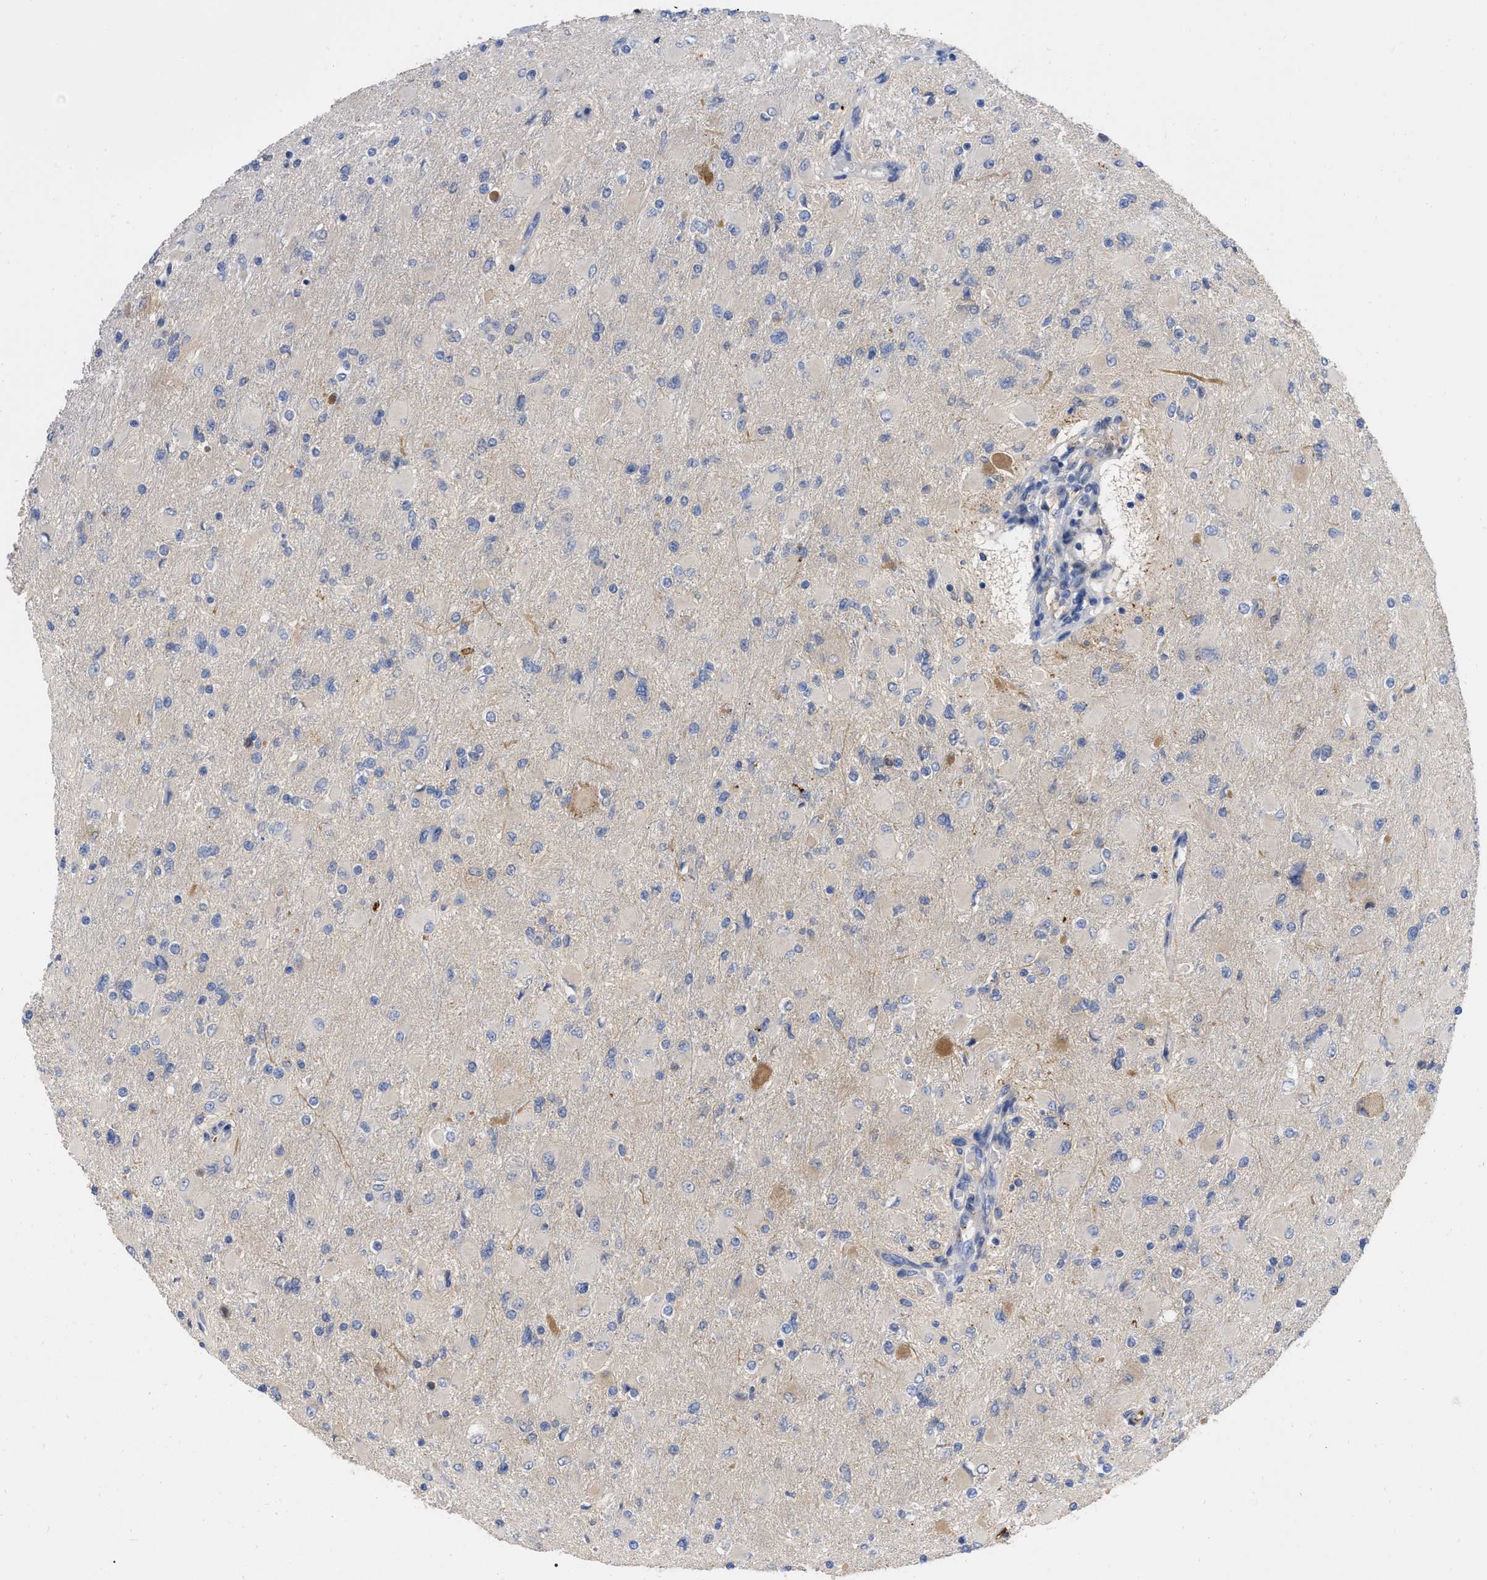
{"staining": {"intensity": "negative", "quantity": "none", "location": "none"}, "tissue": "glioma", "cell_type": "Tumor cells", "image_type": "cancer", "snomed": [{"axis": "morphology", "description": "Glioma, malignant, High grade"}, {"axis": "topography", "description": "Cerebral cortex"}], "caption": "Protein analysis of glioma exhibits no significant positivity in tumor cells.", "gene": "IGHV5-51", "patient": {"sex": "female", "age": 36}}